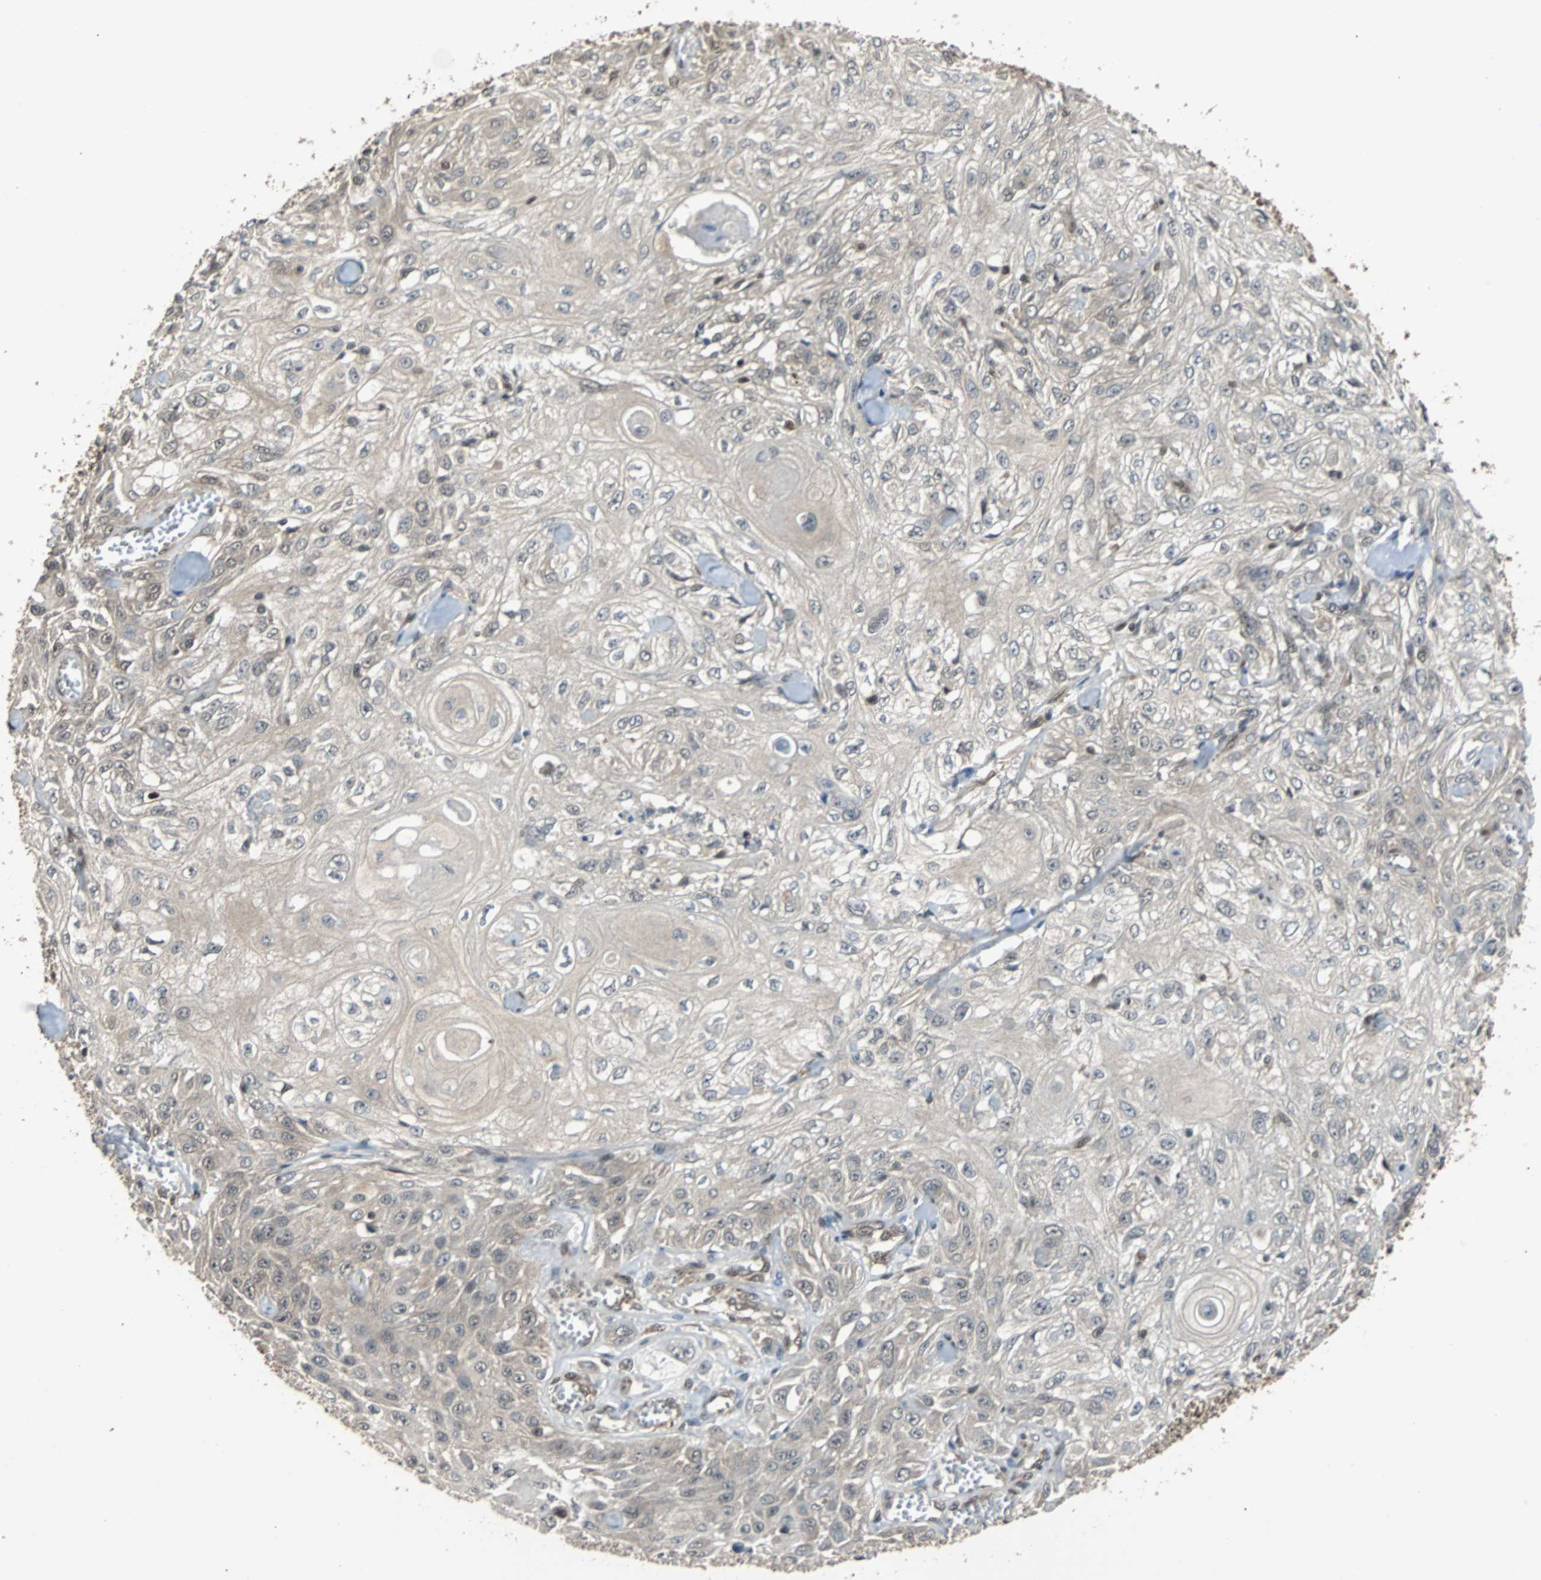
{"staining": {"intensity": "weak", "quantity": "25%-75%", "location": "cytoplasmic/membranous,nuclear"}, "tissue": "skin cancer", "cell_type": "Tumor cells", "image_type": "cancer", "snomed": [{"axis": "morphology", "description": "Squamous cell carcinoma, NOS"}, {"axis": "morphology", "description": "Squamous cell carcinoma, metastatic, NOS"}, {"axis": "topography", "description": "Skin"}, {"axis": "topography", "description": "Lymph node"}], "caption": "IHC (DAB (3,3'-diaminobenzidine)) staining of squamous cell carcinoma (skin) demonstrates weak cytoplasmic/membranous and nuclear protein positivity in about 25%-75% of tumor cells.", "gene": "PRDX6", "patient": {"sex": "male", "age": 75}}